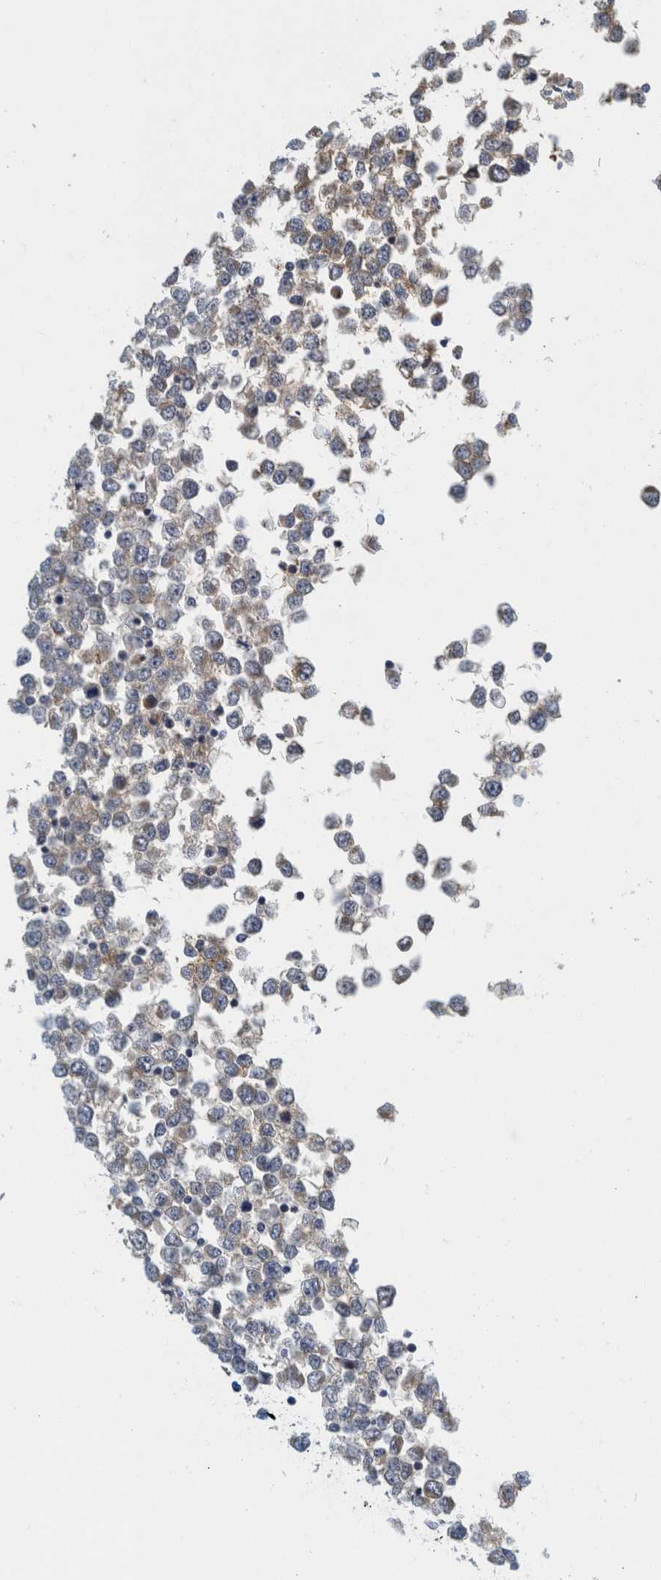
{"staining": {"intensity": "weak", "quantity": "25%-75%", "location": "cytoplasmic/membranous"}, "tissue": "testis cancer", "cell_type": "Tumor cells", "image_type": "cancer", "snomed": [{"axis": "morphology", "description": "Seminoma, NOS"}, {"axis": "topography", "description": "Testis"}], "caption": "Protein staining exhibits weak cytoplasmic/membranous positivity in approximately 25%-75% of tumor cells in seminoma (testis).", "gene": "ZNF324B", "patient": {"sex": "male", "age": 65}}